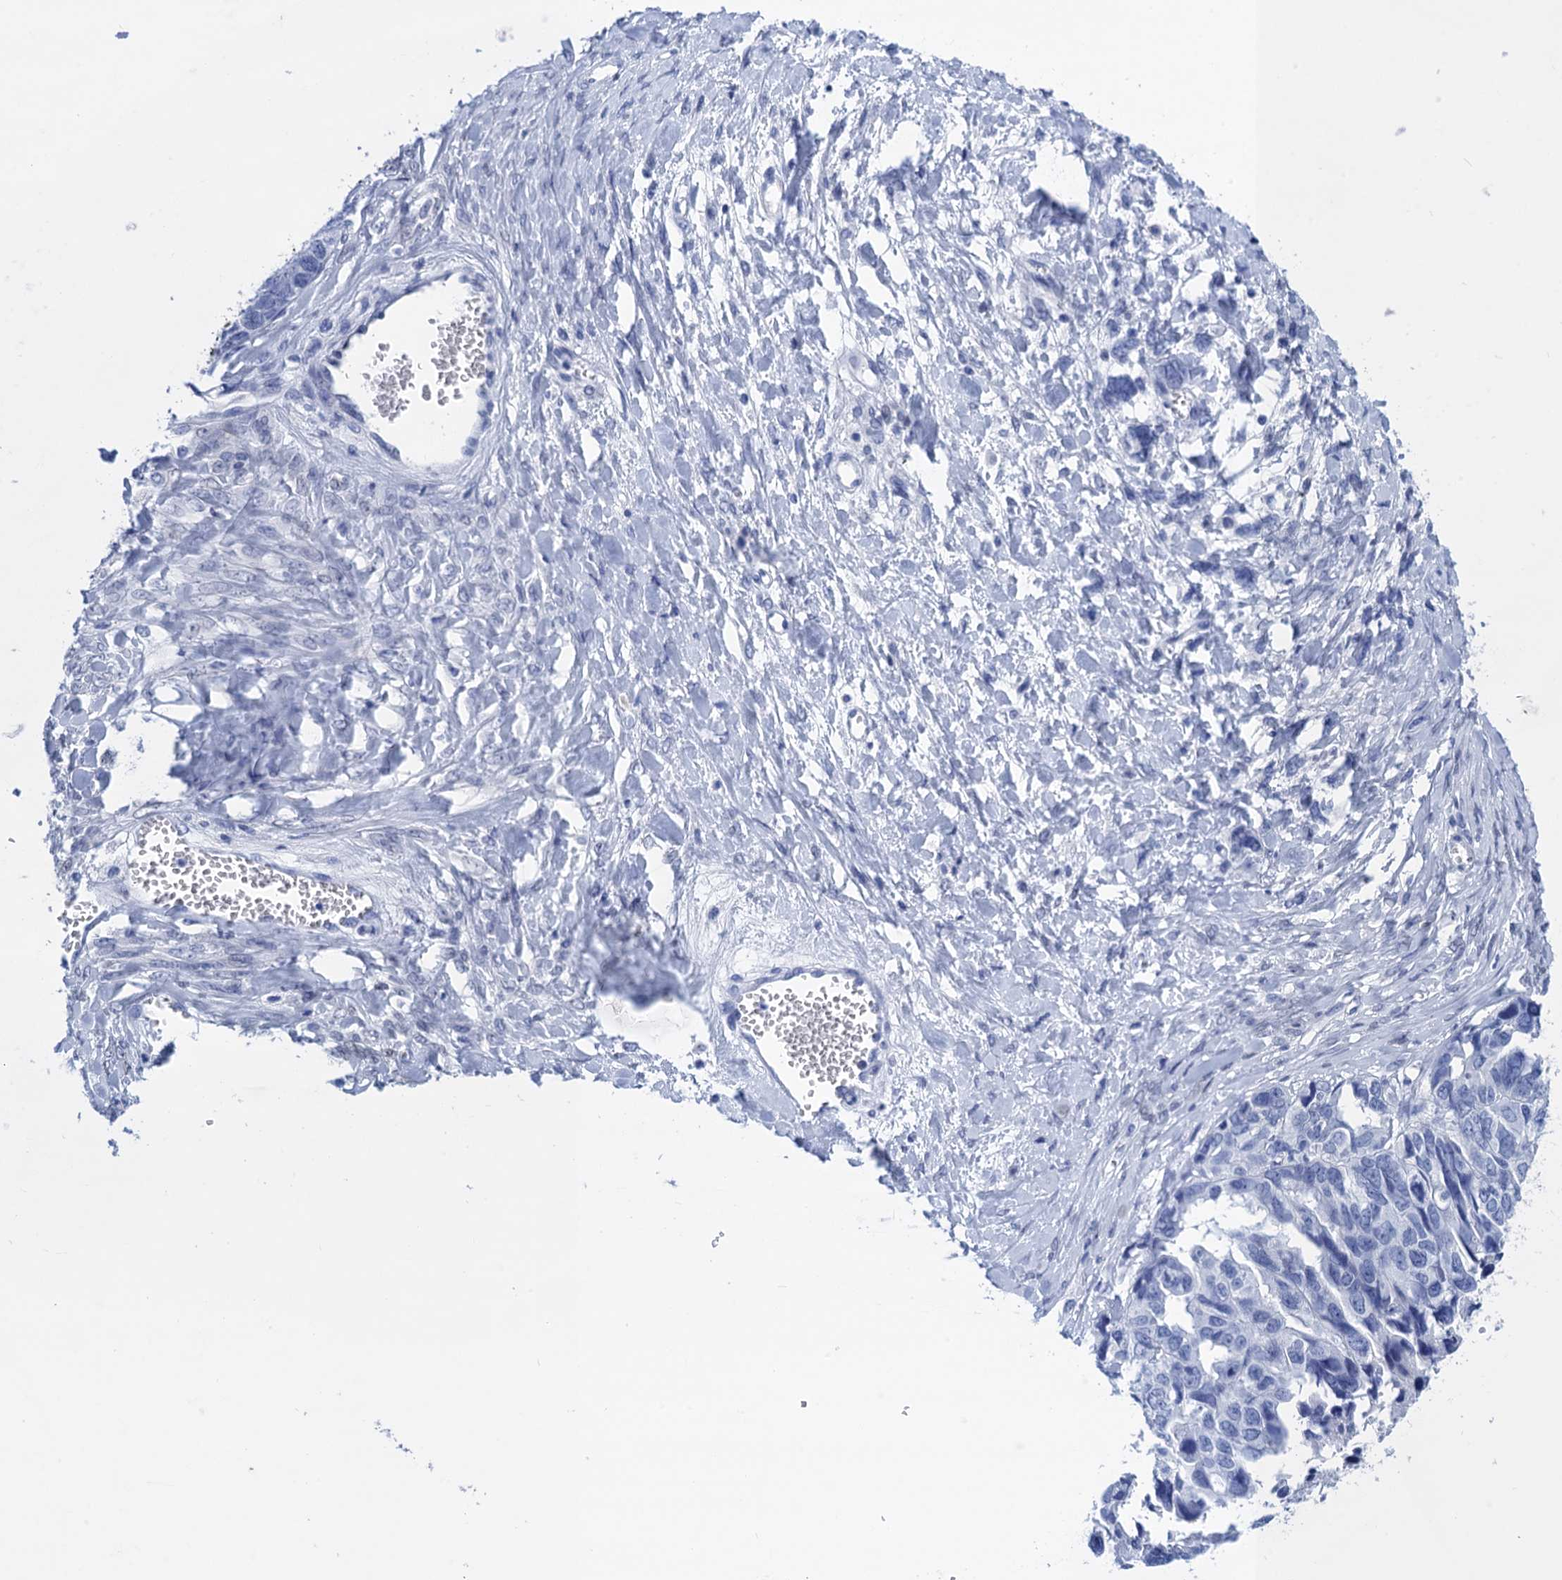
{"staining": {"intensity": "negative", "quantity": "none", "location": "none"}, "tissue": "ovarian cancer", "cell_type": "Tumor cells", "image_type": "cancer", "snomed": [{"axis": "morphology", "description": "Cystadenocarcinoma, serous, NOS"}, {"axis": "topography", "description": "Ovary"}], "caption": "Immunohistochemistry image of neoplastic tissue: ovarian cancer (serous cystadenocarcinoma) stained with DAB (3,3'-diaminobenzidine) displays no significant protein expression in tumor cells.", "gene": "METTL25", "patient": {"sex": "female", "age": 79}}